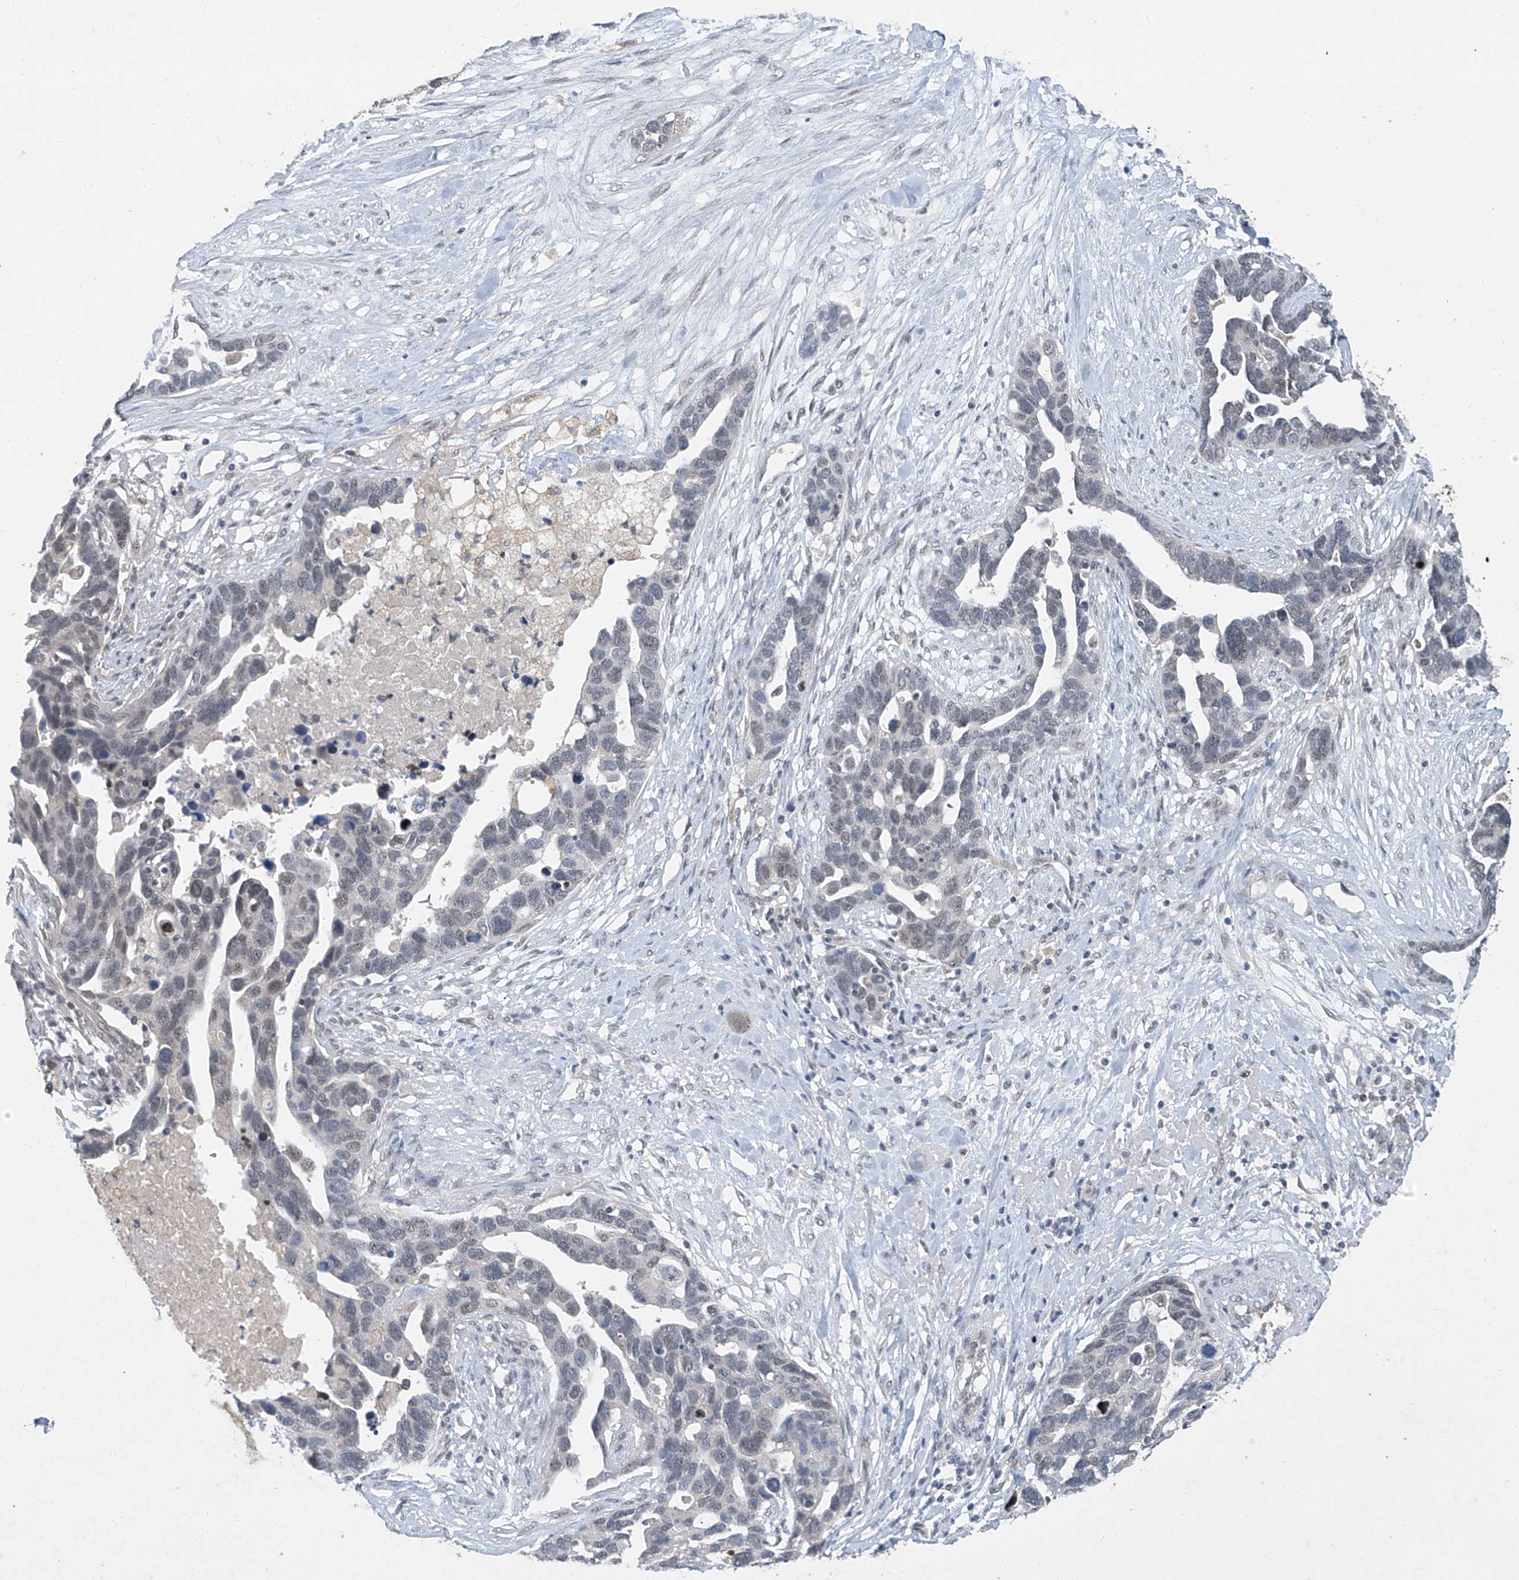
{"staining": {"intensity": "negative", "quantity": "none", "location": "none"}, "tissue": "ovarian cancer", "cell_type": "Tumor cells", "image_type": "cancer", "snomed": [{"axis": "morphology", "description": "Cystadenocarcinoma, serous, NOS"}, {"axis": "topography", "description": "Ovary"}], "caption": "A histopathology image of serous cystadenocarcinoma (ovarian) stained for a protein exhibits no brown staining in tumor cells.", "gene": "TAF8", "patient": {"sex": "female", "age": 54}}